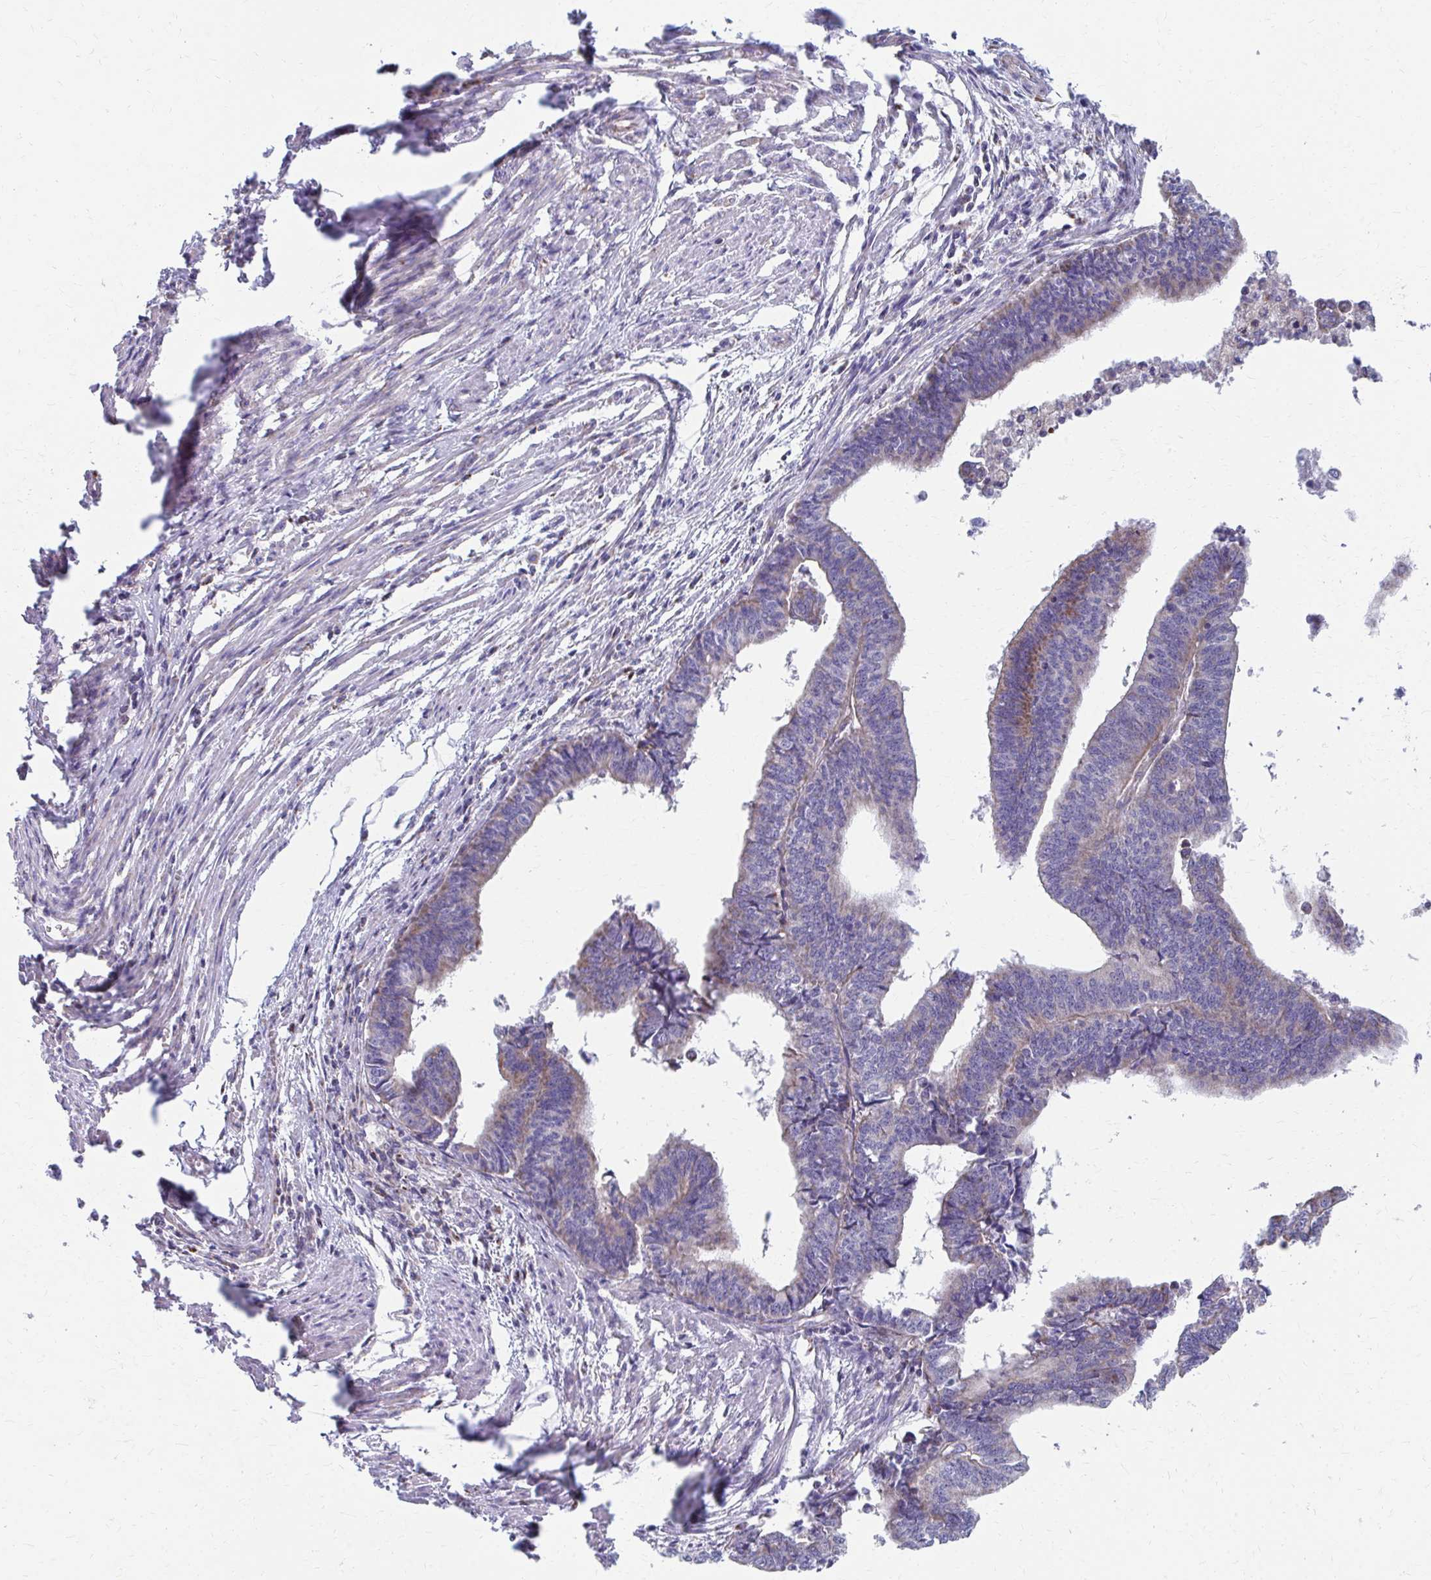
{"staining": {"intensity": "weak", "quantity": "25%-75%", "location": "cytoplasmic/membranous"}, "tissue": "endometrial cancer", "cell_type": "Tumor cells", "image_type": "cancer", "snomed": [{"axis": "morphology", "description": "Adenocarcinoma, NOS"}, {"axis": "topography", "description": "Endometrium"}], "caption": "Immunohistochemical staining of human endometrial adenocarcinoma exhibits weak cytoplasmic/membranous protein expression in approximately 25%-75% of tumor cells.", "gene": "RCC1L", "patient": {"sex": "female", "age": 65}}